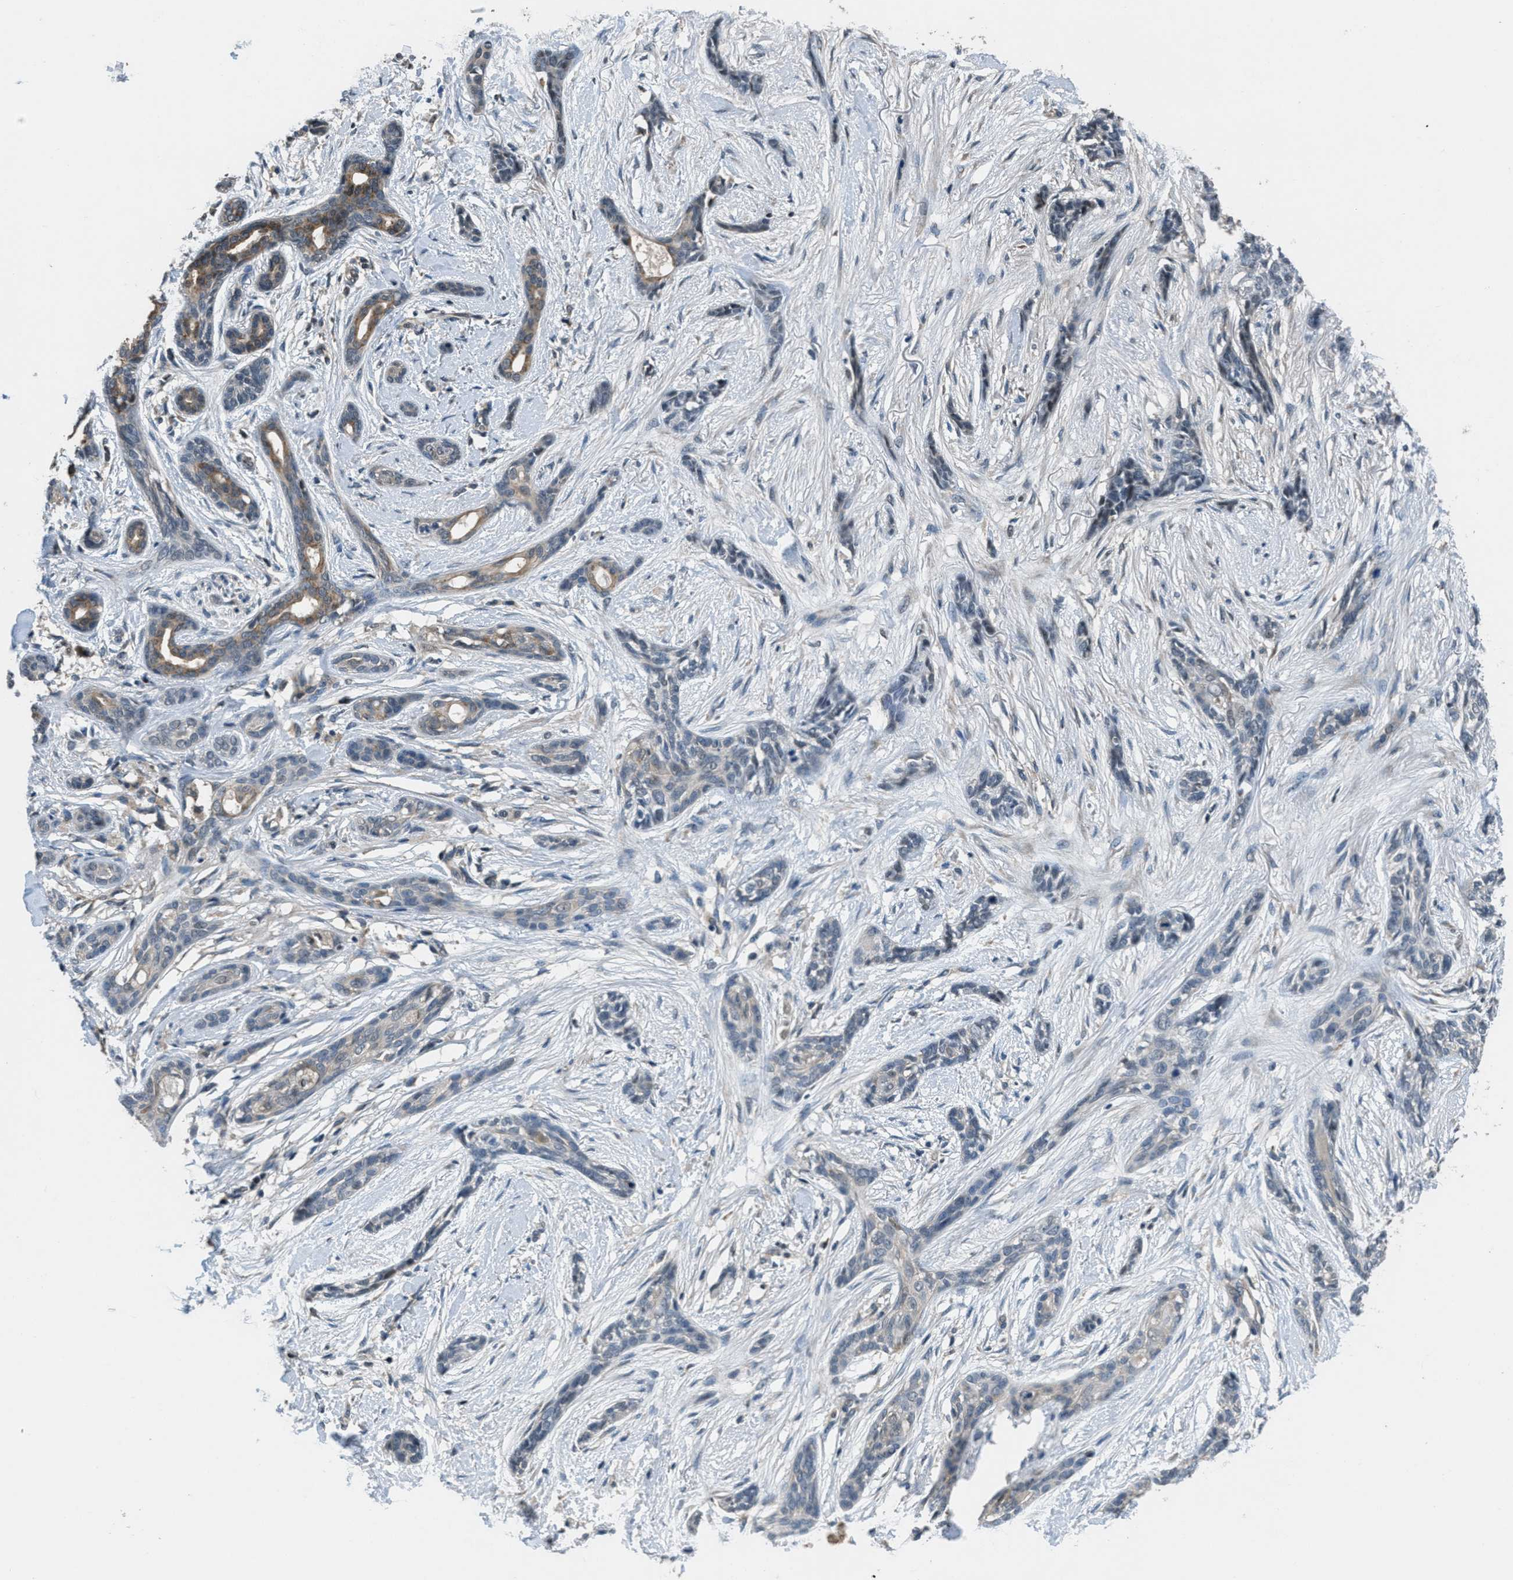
{"staining": {"intensity": "weak", "quantity": "<25%", "location": "cytoplasmic/membranous"}, "tissue": "skin cancer", "cell_type": "Tumor cells", "image_type": "cancer", "snomed": [{"axis": "morphology", "description": "Basal cell carcinoma"}, {"axis": "morphology", "description": "Adnexal tumor, benign"}, {"axis": "topography", "description": "Skin"}], "caption": "Tumor cells show no significant expression in skin basal cell carcinoma.", "gene": "NAT1", "patient": {"sex": "female", "age": 42}}